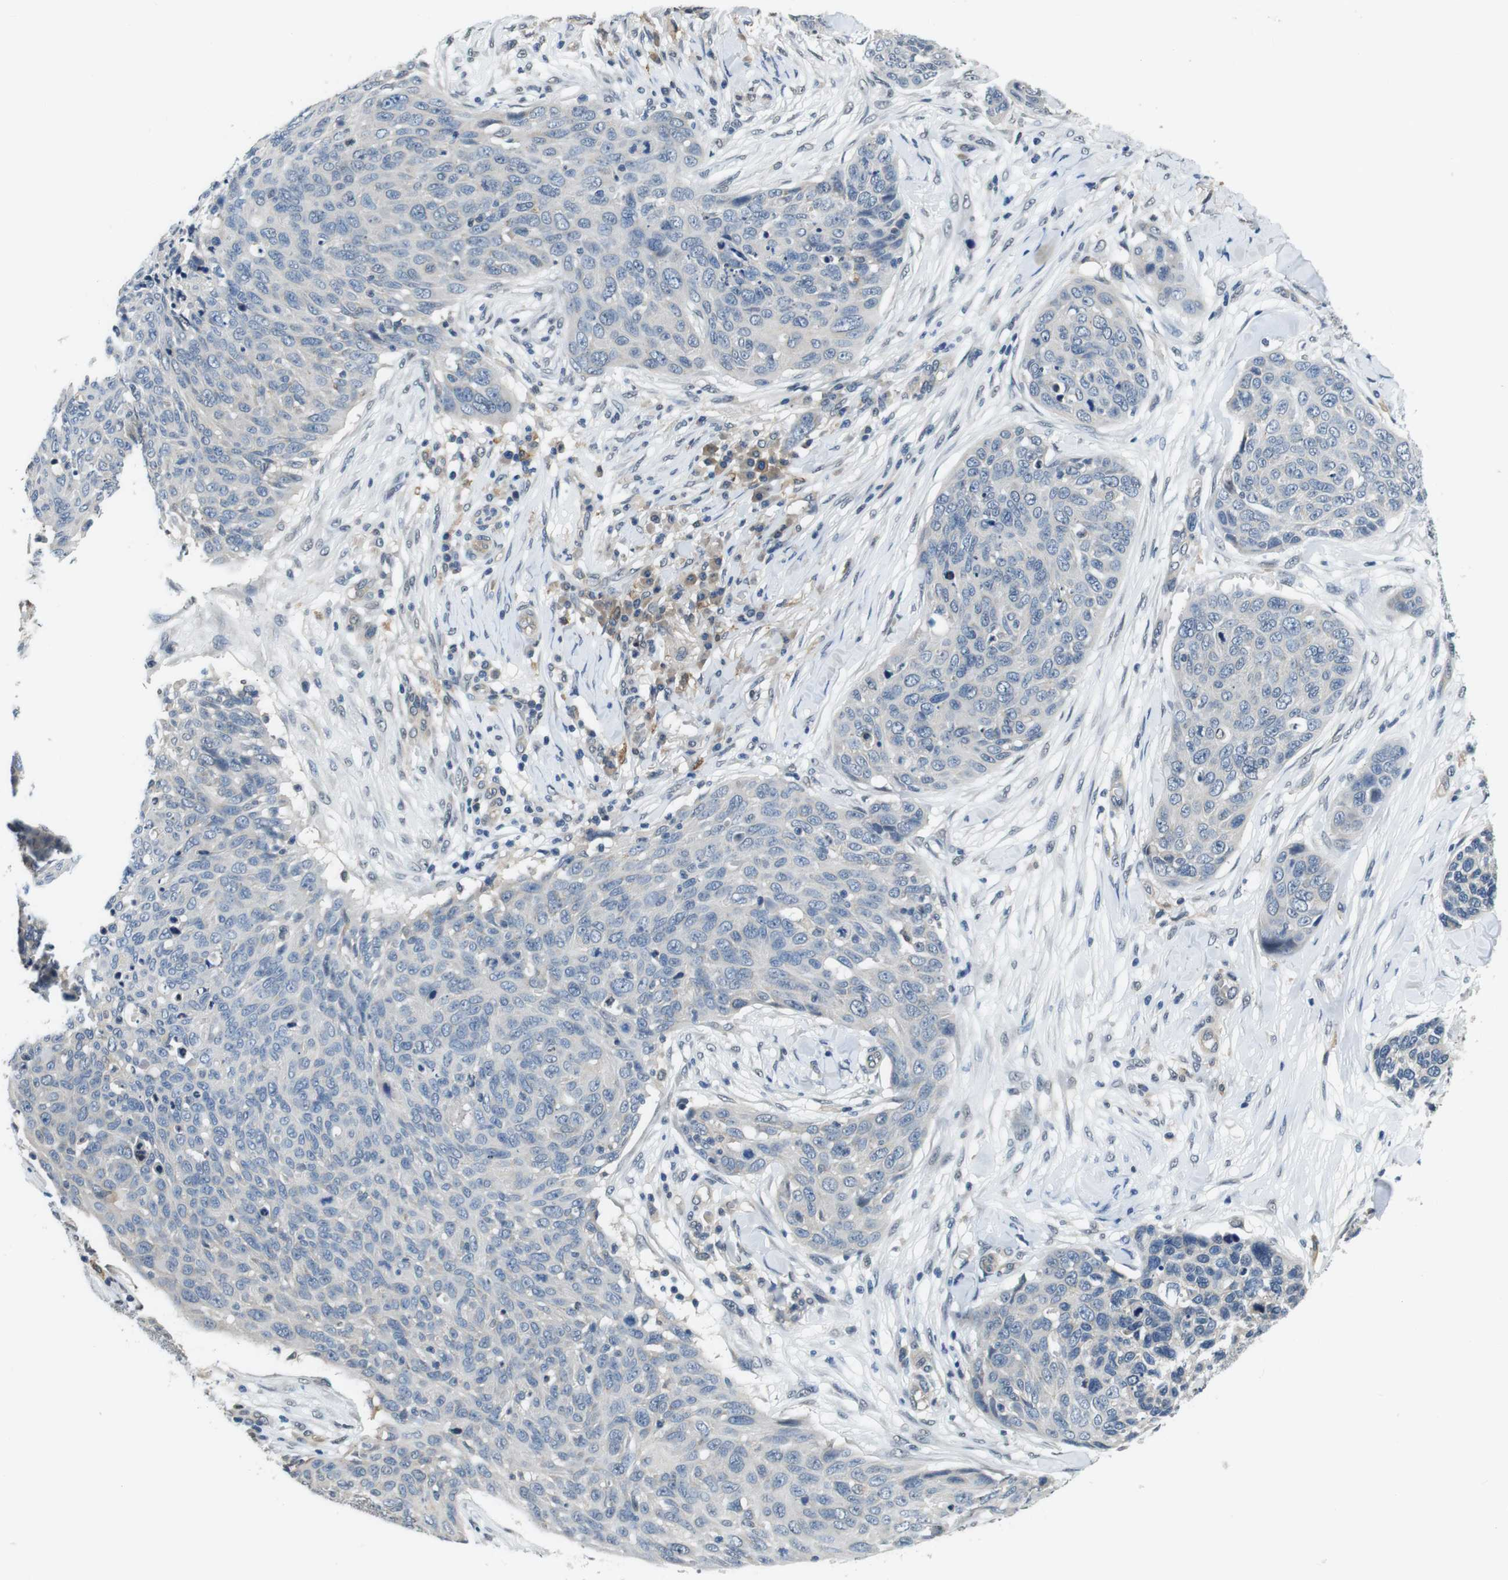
{"staining": {"intensity": "negative", "quantity": "none", "location": "none"}, "tissue": "skin cancer", "cell_type": "Tumor cells", "image_type": "cancer", "snomed": [{"axis": "morphology", "description": "Squamous cell carcinoma in situ, NOS"}, {"axis": "morphology", "description": "Squamous cell carcinoma, NOS"}, {"axis": "topography", "description": "Skin"}], "caption": "The image displays no staining of tumor cells in squamous cell carcinoma in situ (skin). Brightfield microscopy of IHC stained with DAB (brown) and hematoxylin (blue), captured at high magnification.", "gene": "CD163L1", "patient": {"sex": "male", "age": 93}}